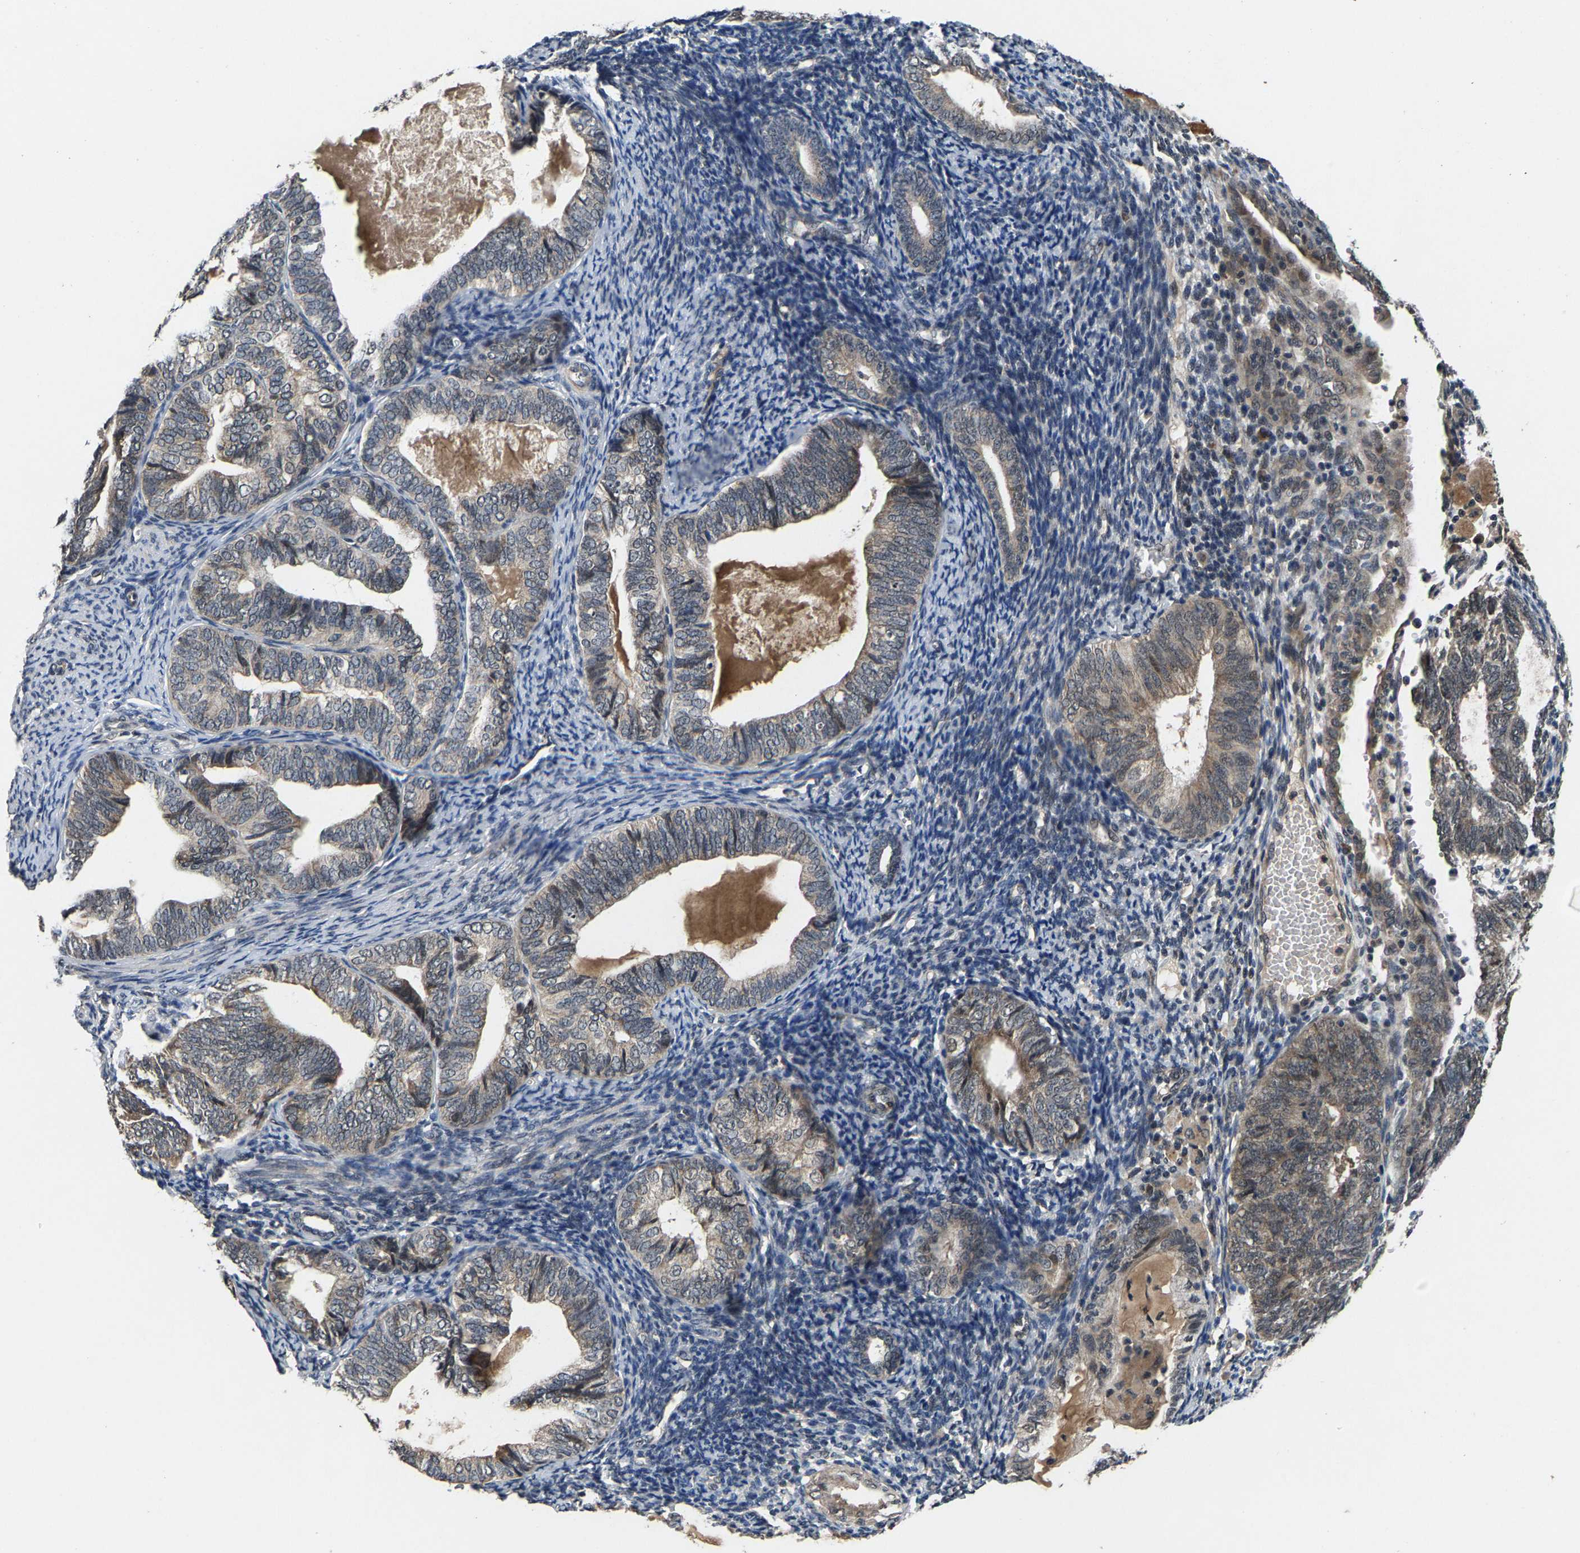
{"staining": {"intensity": "weak", "quantity": "25%-75%", "location": "cytoplasmic/membranous,nuclear"}, "tissue": "endometrial cancer", "cell_type": "Tumor cells", "image_type": "cancer", "snomed": [{"axis": "morphology", "description": "Adenocarcinoma, NOS"}, {"axis": "topography", "description": "Uterus"}], "caption": "High-magnification brightfield microscopy of endometrial cancer stained with DAB (3,3'-diaminobenzidine) (brown) and counterstained with hematoxylin (blue). tumor cells exhibit weak cytoplasmic/membranous and nuclear positivity is present in approximately25%-75% of cells. (brown staining indicates protein expression, while blue staining denotes nuclei).", "gene": "HUWE1", "patient": {"sex": "female", "age": 60}}